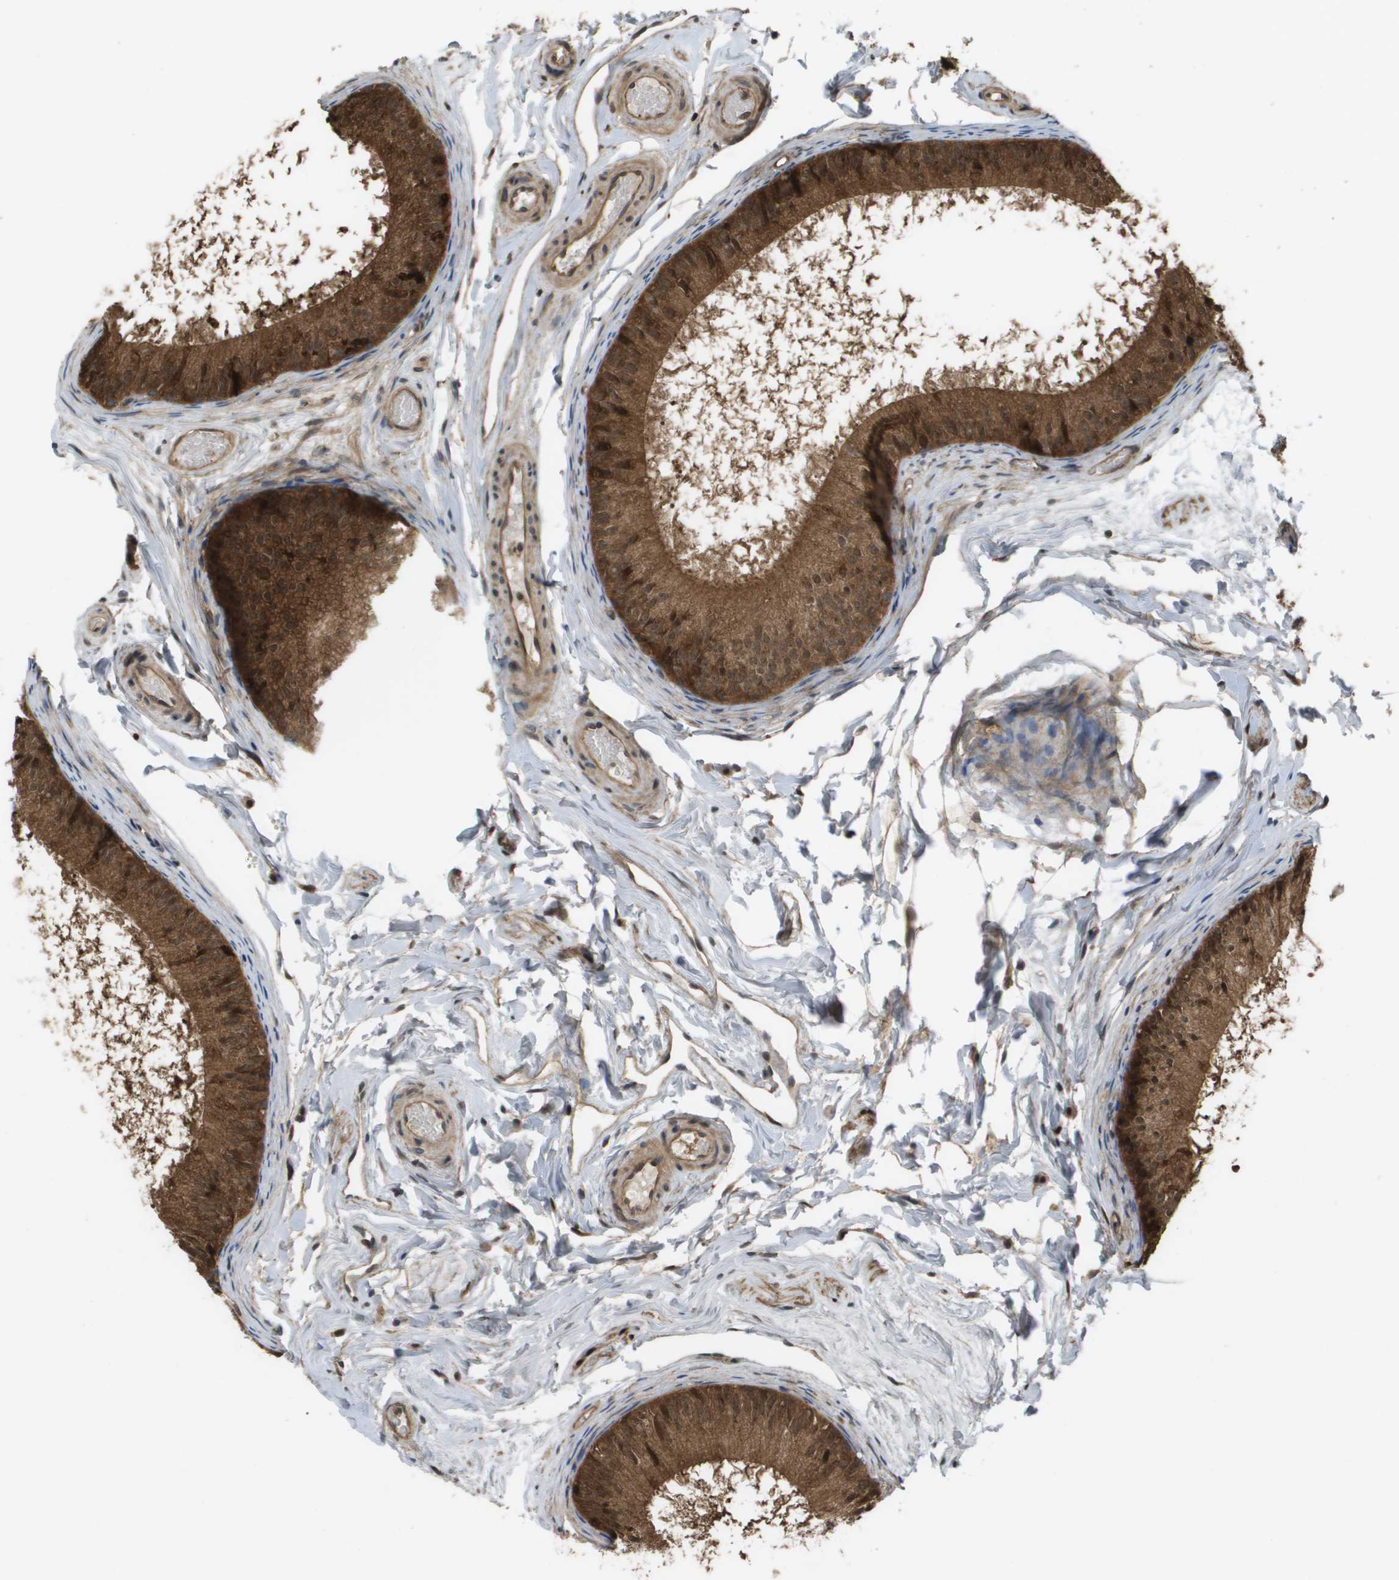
{"staining": {"intensity": "strong", "quantity": ">75%", "location": "cytoplasmic/membranous,nuclear"}, "tissue": "epididymis", "cell_type": "Glandular cells", "image_type": "normal", "snomed": [{"axis": "morphology", "description": "Normal tissue, NOS"}, {"axis": "topography", "description": "Epididymis"}], "caption": "An image of human epididymis stained for a protein displays strong cytoplasmic/membranous,nuclear brown staining in glandular cells. Using DAB (brown) and hematoxylin (blue) stains, captured at high magnification using brightfield microscopy.", "gene": "CTPS2", "patient": {"sex": "male", "age": 46}}